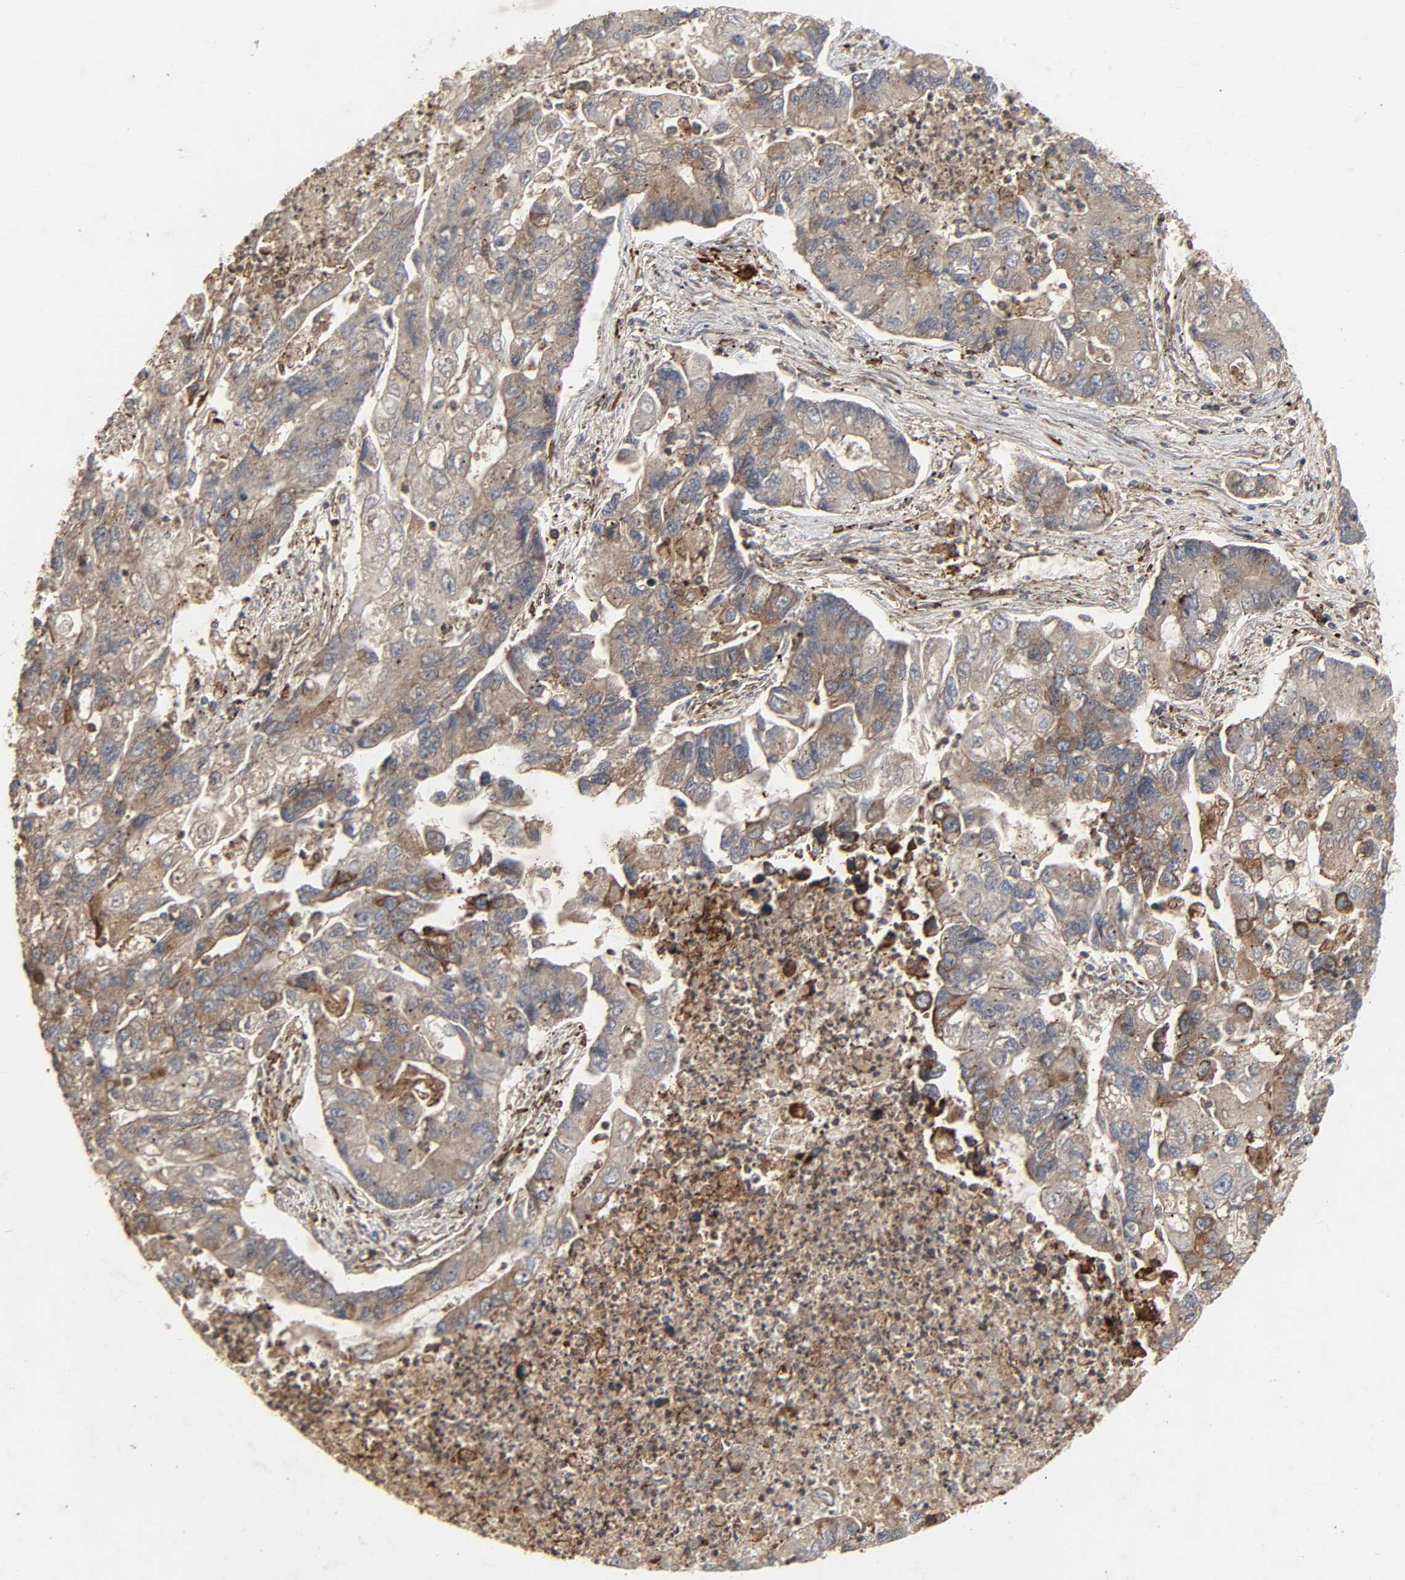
{"staining": {"intensity": "moderate", "quantity": "25%-75%", "location": "cytoplasmic/membranous"}, "tissue": "lung cancer", "cell_type": "Tumor cells", "image_type": "cancer", "snomed": [{"axis": "morphology", "description": "Adenocarcinoma, NOS"}, {"axis": "topography", "description": "Lung"}], "caption": "This image reveals IHC staining of adenocarcinoma (lung), with medium moderate cytoplasmic/membranous expression in approximately 25%-75% of tumor cells.", "gene": "ADCY4", "patient": {"sex": "female", "age": 51}}